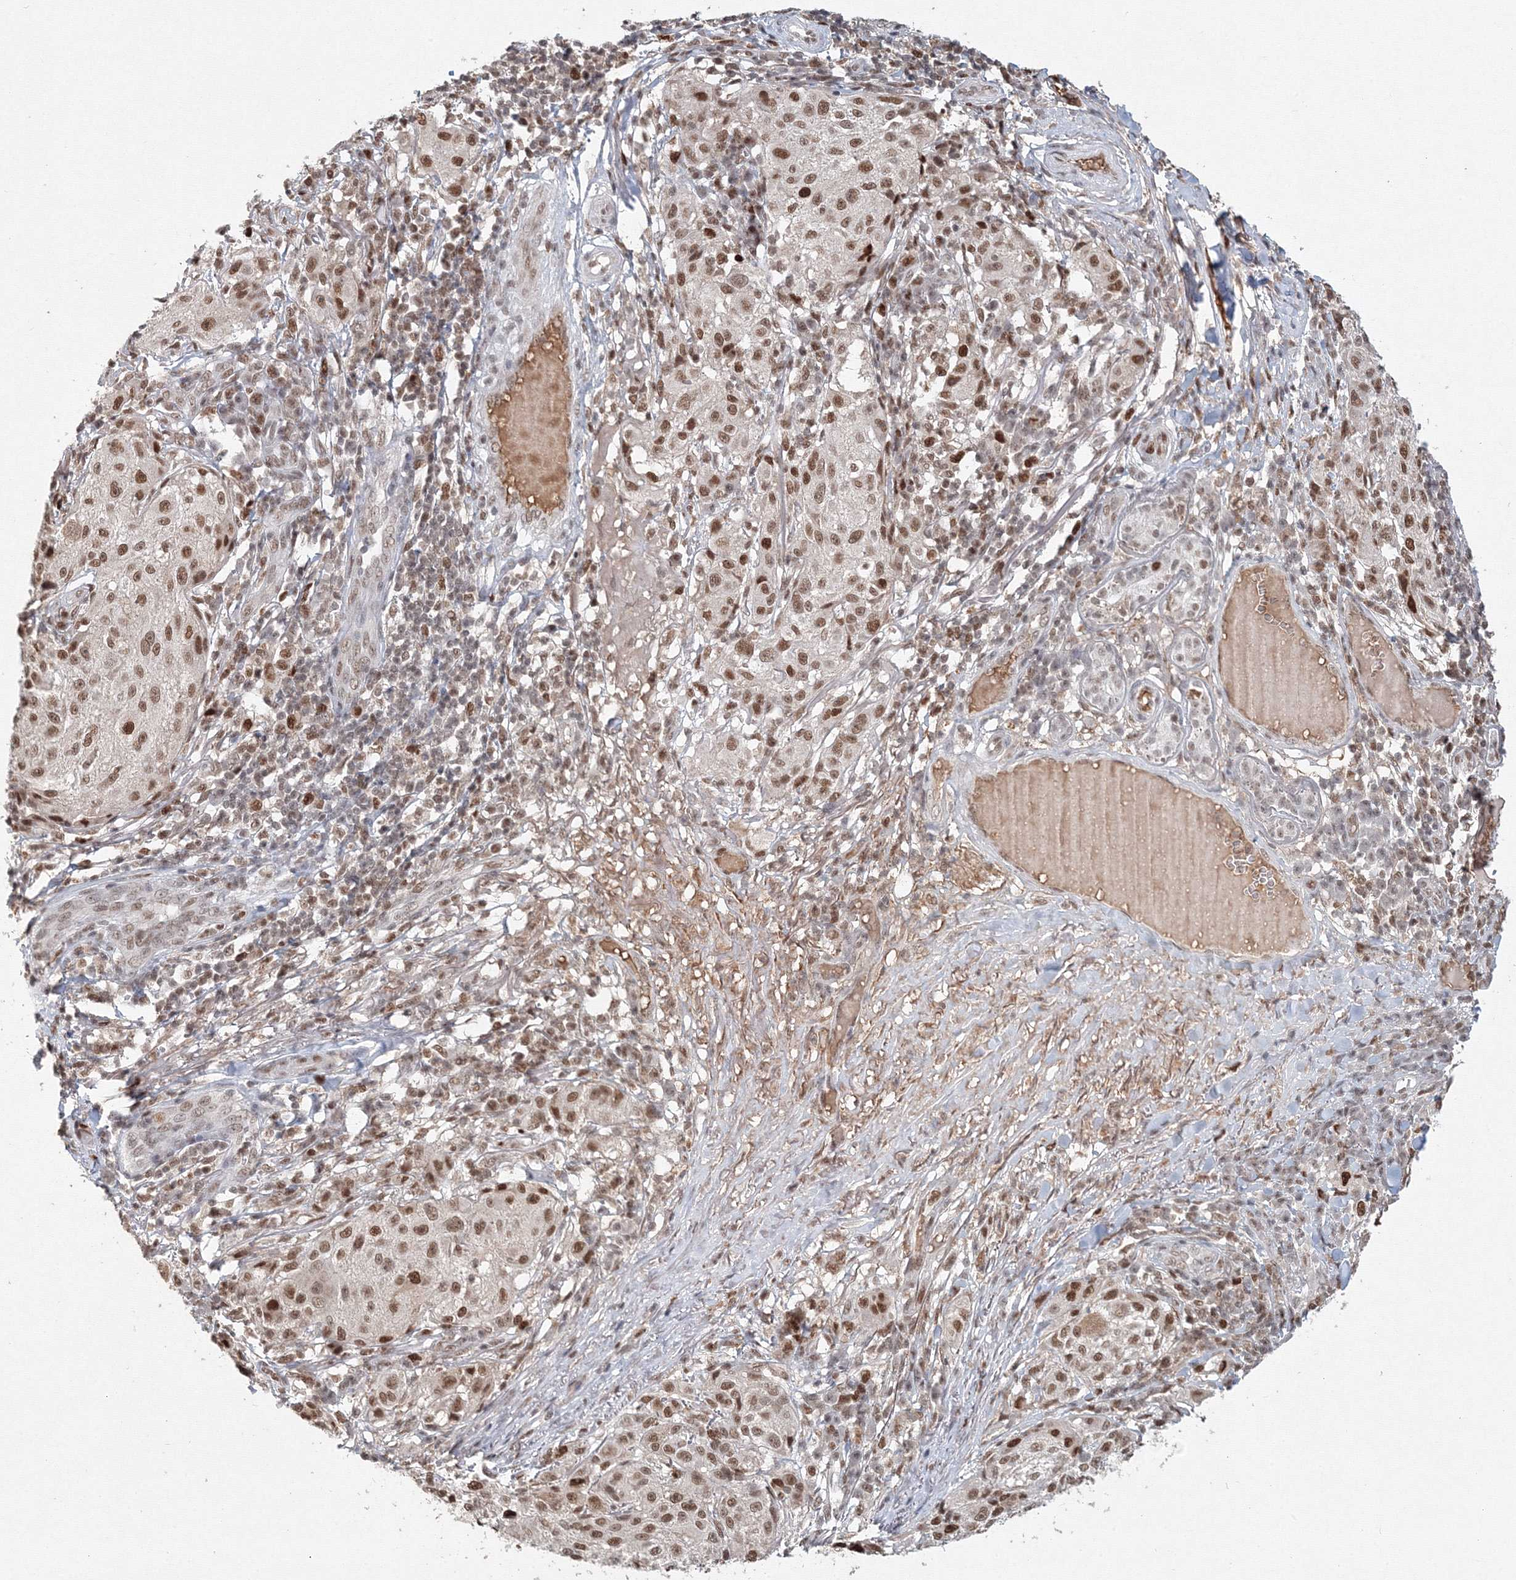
{"staining": {"intensity": "moderate", "quantity": ">75%", "location": "nuclear"}, "tissue": "melanoma", "cell_type": "Tumor cells", "image_type": "cancer", "snomed": [{"axis": "morphology", "description": "Necrosis, NOS"}, {"axis": "morphology", "description": "Malignant melanoma, NOS"}, {"axis": "topography", "description": "Skin"}], "caption": "Tumor cells display medium levels of moderate nuclear expression in approximately >75% of cells in human melanoma.", "gene": "IWS1", "patient": {"sex": "female", "age": 87}}